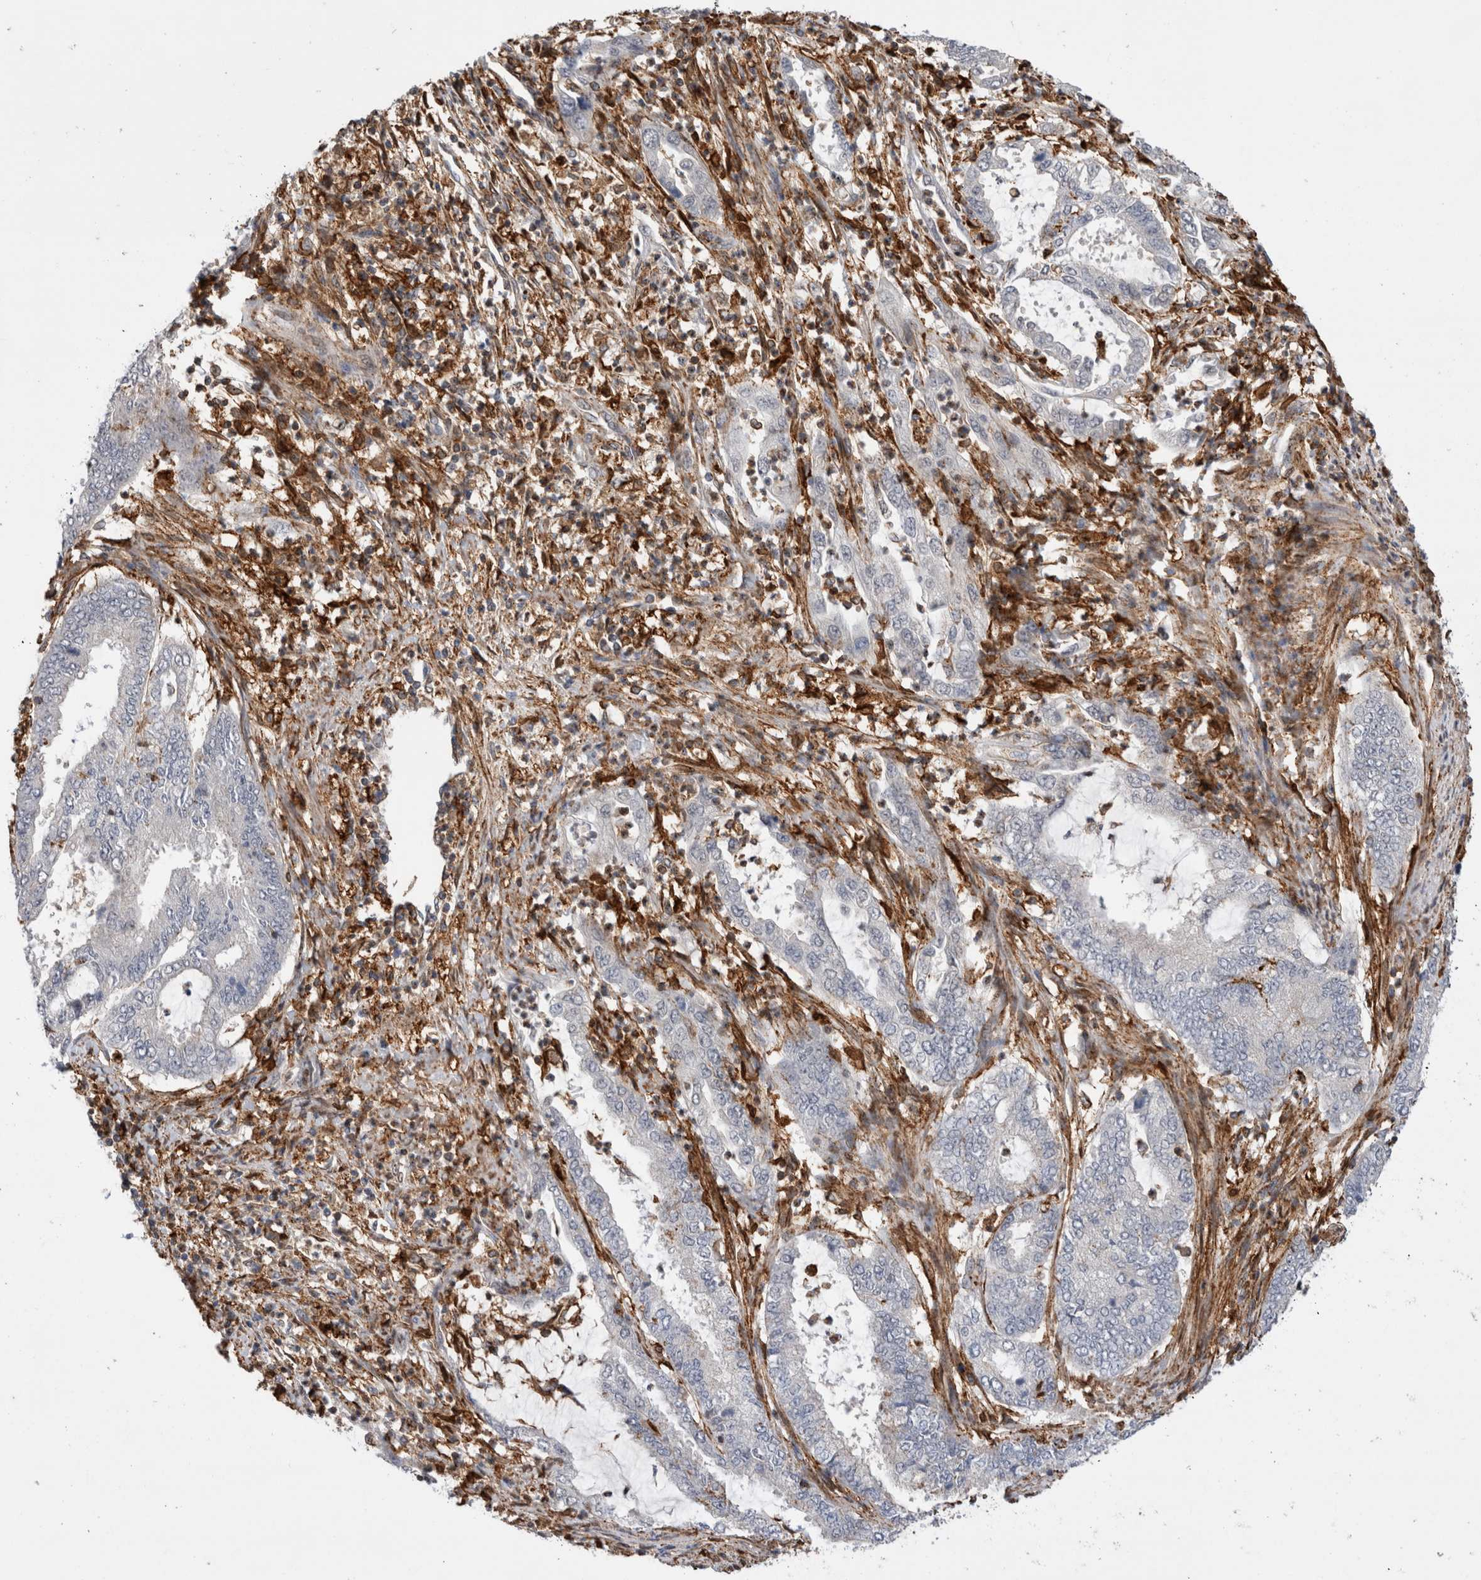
{"staining": {"intensity": "negative", "quantity": "none", "location": "none"}, "tissue": "endometrial cancer", "cell_type": "Tumor cells", "image_type": "cancer", "snomed": [{"axis": "morphology", "description": "Adenocarcinoma, NOS"}, {"axis": "topography", "description": "Endometrium"}], "caption": "Endometrial cancer (adenocarcinoma) was stained to show a protein in brown. There is no significant positivity in tumor cells.", "gene": "CCDC88B", "patient": {"sex": "female", "age": 51}}